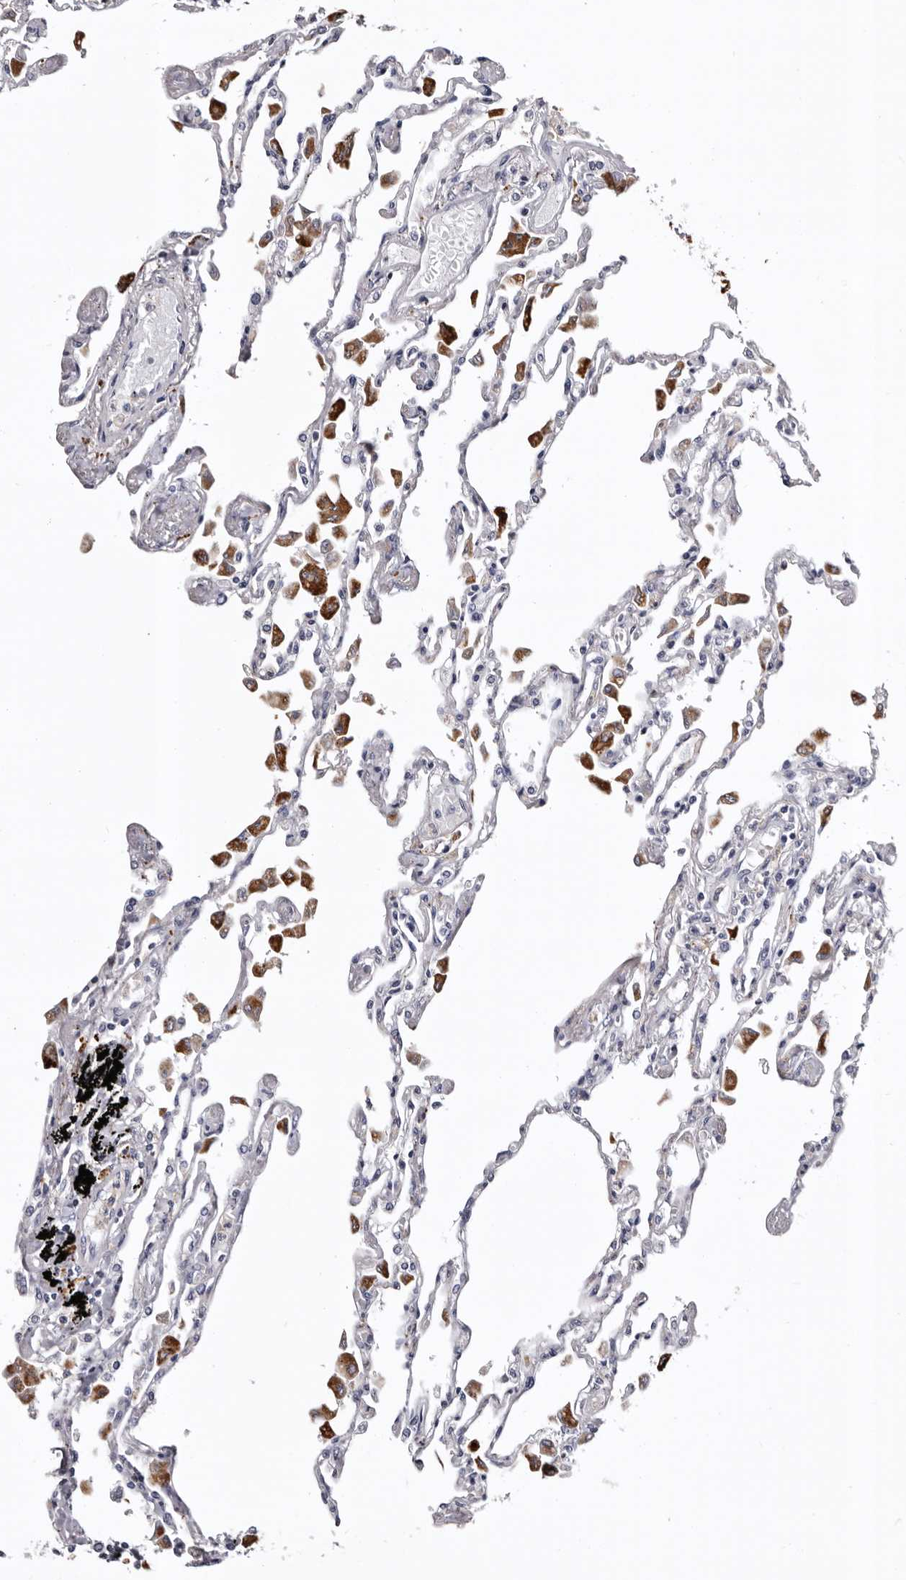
{"staining": {"intensity": "negative", "quantity": "none", "location": "none"}, "tissue": "lung", "cell_type": "Alveolar cells", "image_type": "normal", "snomed": [{"axis": "morphology", "description": "Normal tissue, NOS"}, {"axis": "topography", "description": "Bronchus"}, {"axis": "topography", "description": "Lung"}], "caption": "This is an immunohistochemistry image of unremarkable lung. There is no staining in alveolar cells.", "gene": "SLC10A4", "patient": {"sex": "female", "age": 49}}